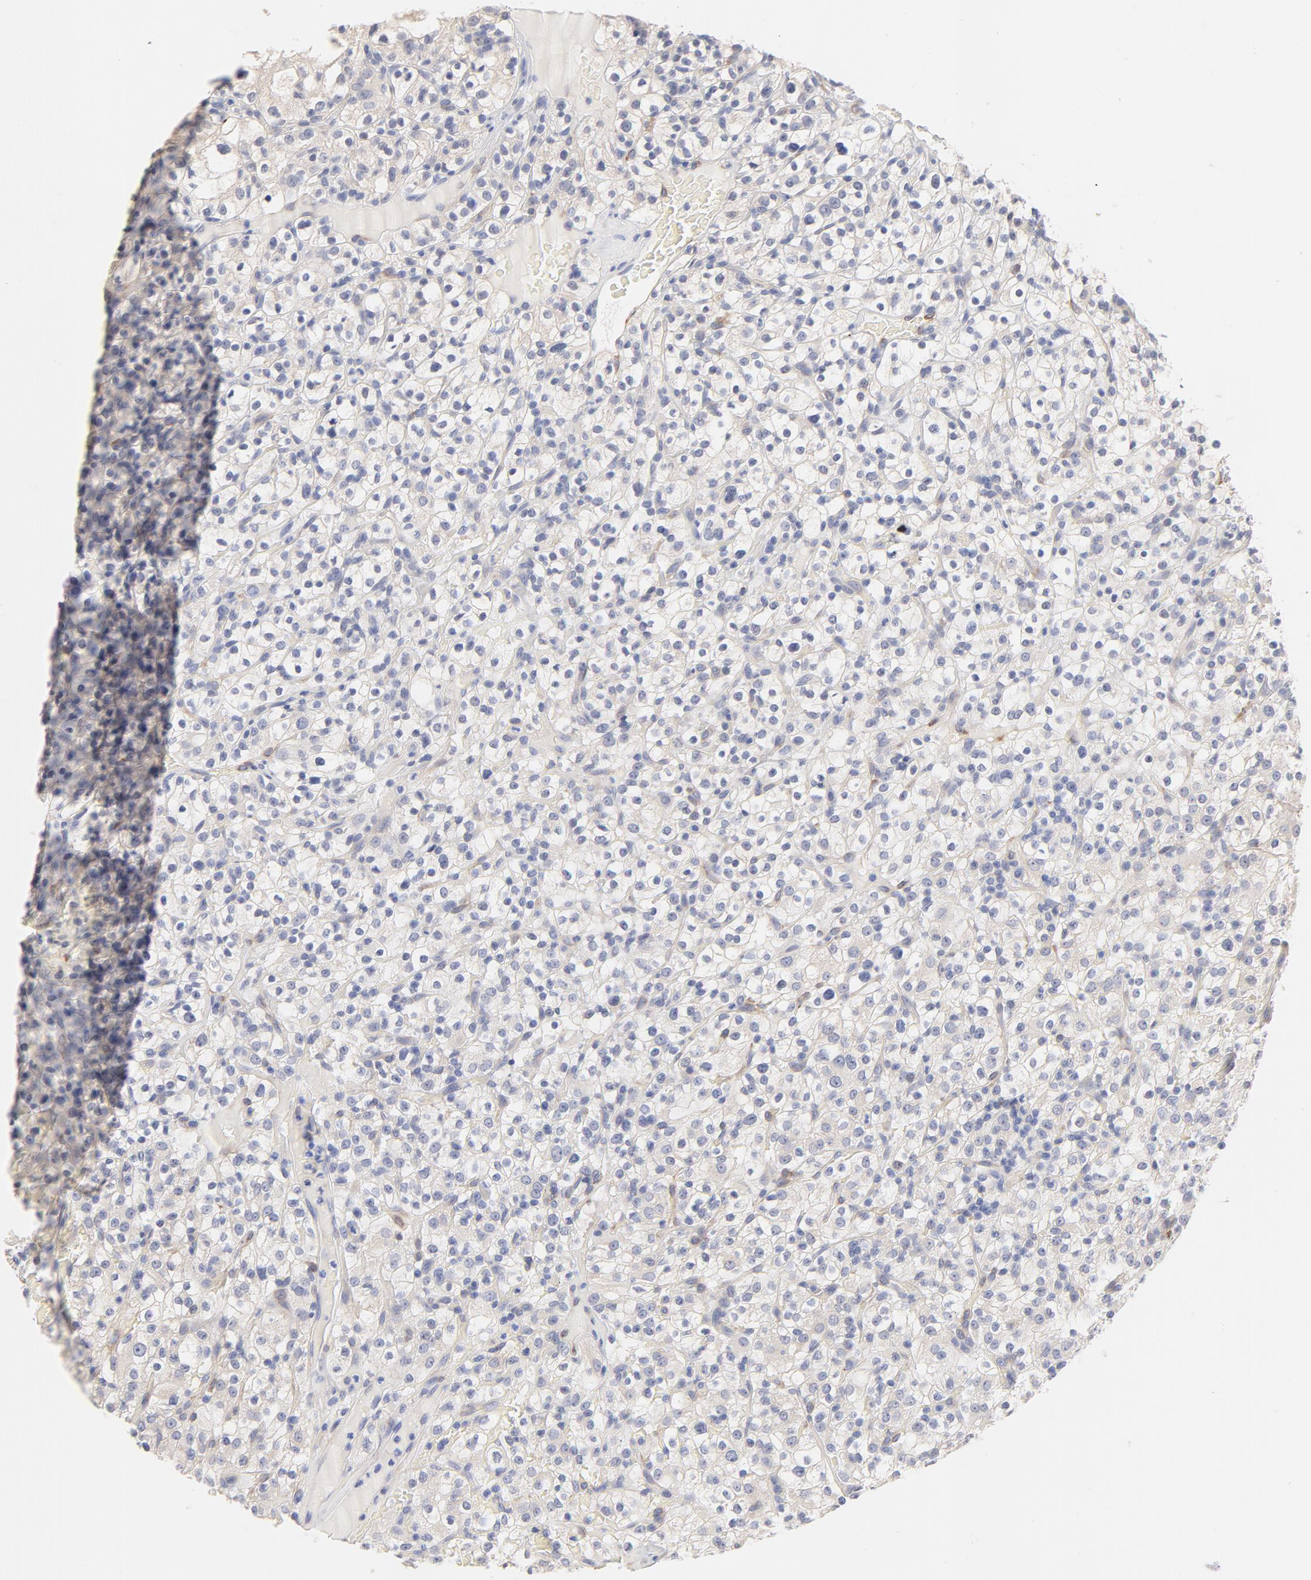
{"staining": {"intensity": "negative", "quantity": "none", "location": "none"}, "tissue": "renal cancer", "cell_type": "Tumor cells", "image_type": "cancer", "snomed": [{"axis": "morphology", "description": "Normal tissue, NOS"}, {"axis": "morphology", "description": "Adenocarcinoma, NOS"}, {"axis": "topography", "description": "Kidney"}], "caption": "This image is of adenocarcinoma (renal) stained with immunohistochemistry to label a protein in brown with the nuclei are counter-stained blue. There is no expression in tumor cells. Brightfield microscopy of immunohistochemistry (IHC) stained with DAB (3,3'-diaminobenzidine) (brown) and hematoxylin (blue), captured at high magnification.", "gene": "MID1", "patient": {"sex": "female", "age": 72}}